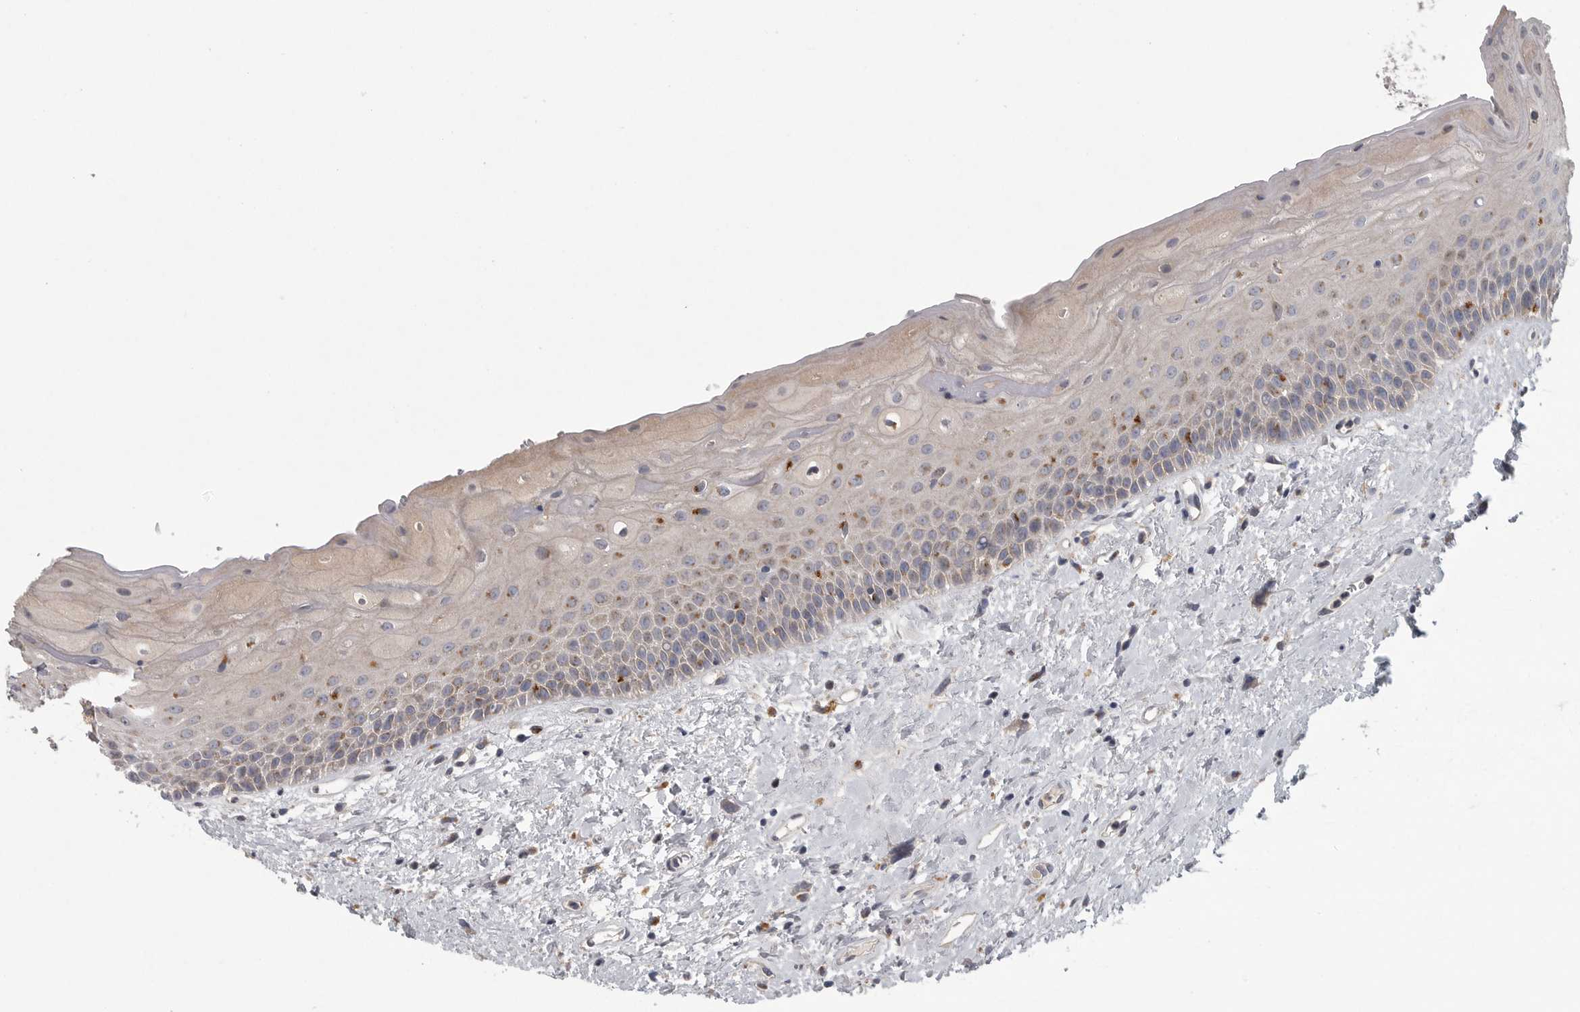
{"staining": {"intensity": "moderate", "quantity": "25%-75%", "location": "cytoplasmic/membranous"}, "tissue": "oral mucosa", "cell_type": "Squamous epithelial cells", "image_type": "normal", "snomed": [{"axis": "morphology", "description": "Normal tissue, NOS"}, {"axis": "topography", "description": "Oral tissue"}], "caption": "There is medium levels of moderate cytoplasmic/membranous expression in squamous epithelial cells of normal oral mucosa, as demonstrated by immunohistochemical staining (brown color).", "gene": "LAMTOR3", "patient": {"sex": "female", "age": 76}}